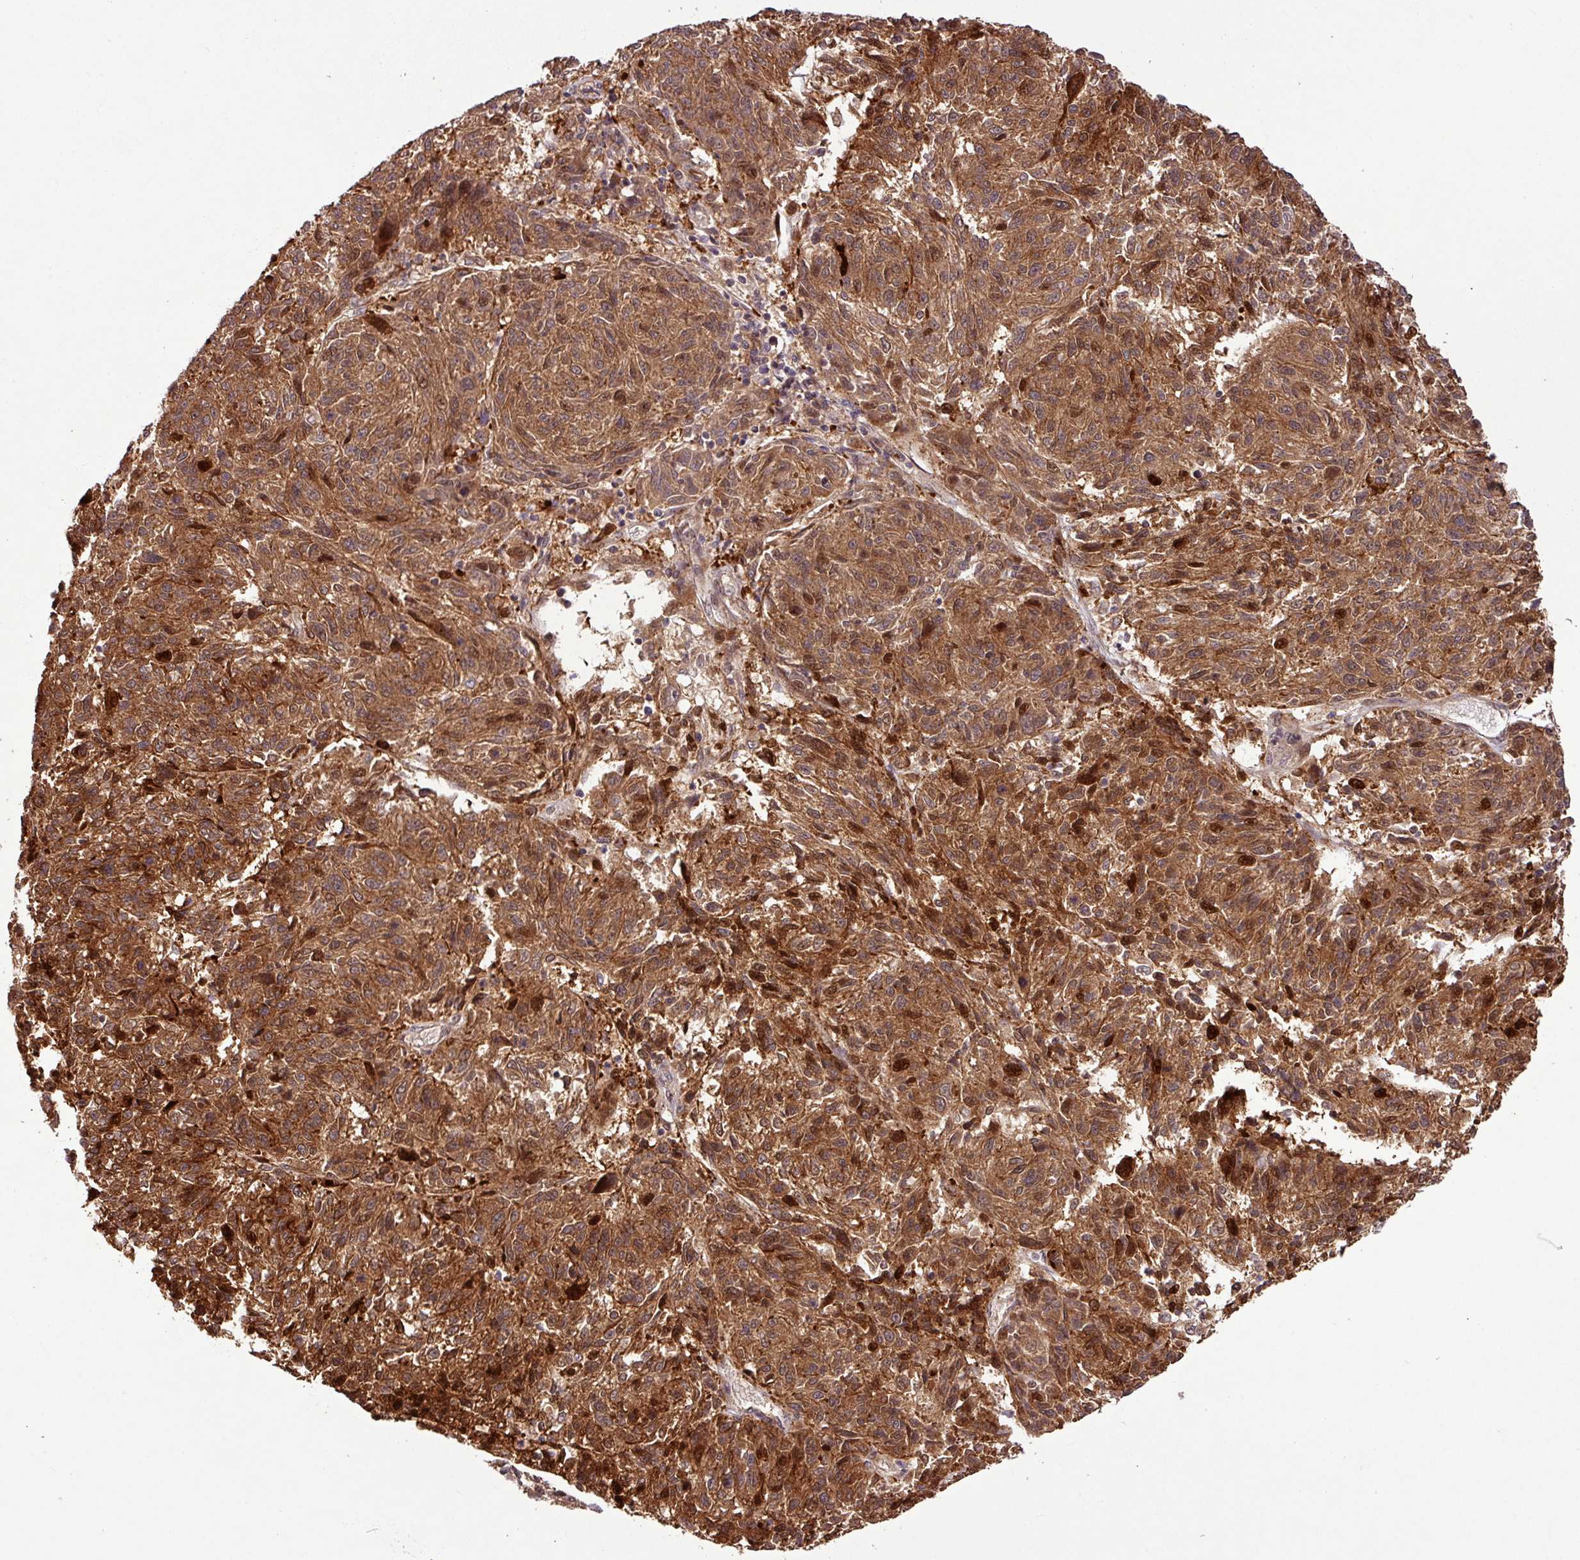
{"staining": {"intensity": "strong", "quantity": ">75%", "location": "cytoplasmic/membranous,nuclear"}, "tissue": "melanoma", "cell_type": "Tumor cells", "image_type": "cancer", "snomed": [{"axis": "morphology", "description": "Malignant melanoma, NOS"}, {"axis": "topography", "description": "Skin"}], "caption": "Melanoma stained with a brown dye exhibits strong cytoplasmic/membranous and nuclear positive positivity in about >75% of tumor cells.", "gene": "FAIM", "patient": {"sex": "male", "age": 53}}